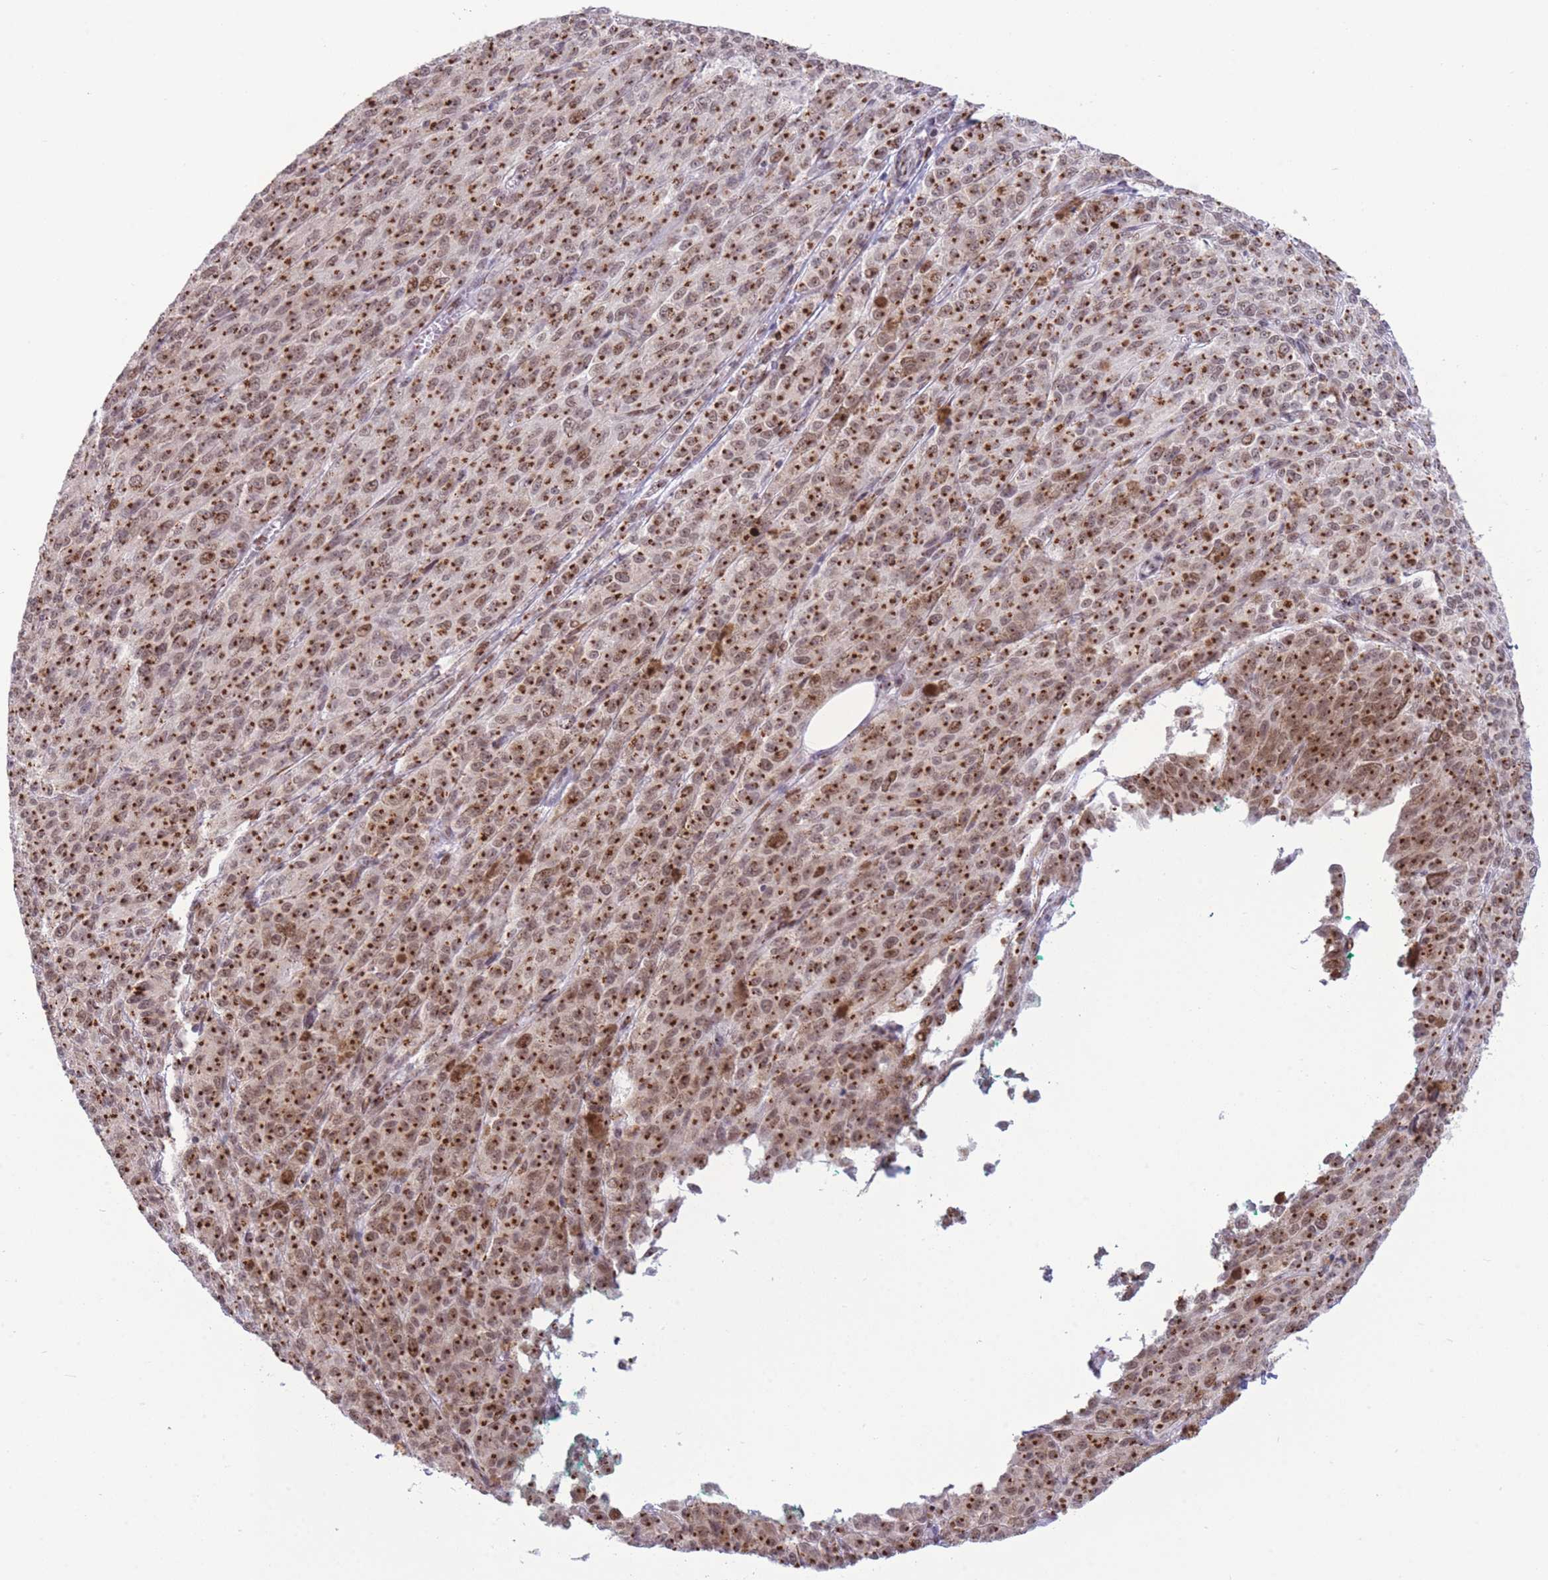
{"staining": {"intensity": "strong", "quantity": ">75%", "location": "cytoplasmic/membranous,nuclear"}, "tissue": "melanoma", "cell_type": "Tumor cells", "image_type": "cancer", "snomed": [{"axis": "morphology", "description": "Malignant melanoma, NOS"}, {"axis": "topography", "description": "Skin"}], "caption": "Brown immunohistochemical staining in human melanoma displays strong cytoplasmic/membranous and nuclear staining in approximately >75% of tumor cells.", "gene": "INO80C", "patient": {"sex": "female", "age": 52}}